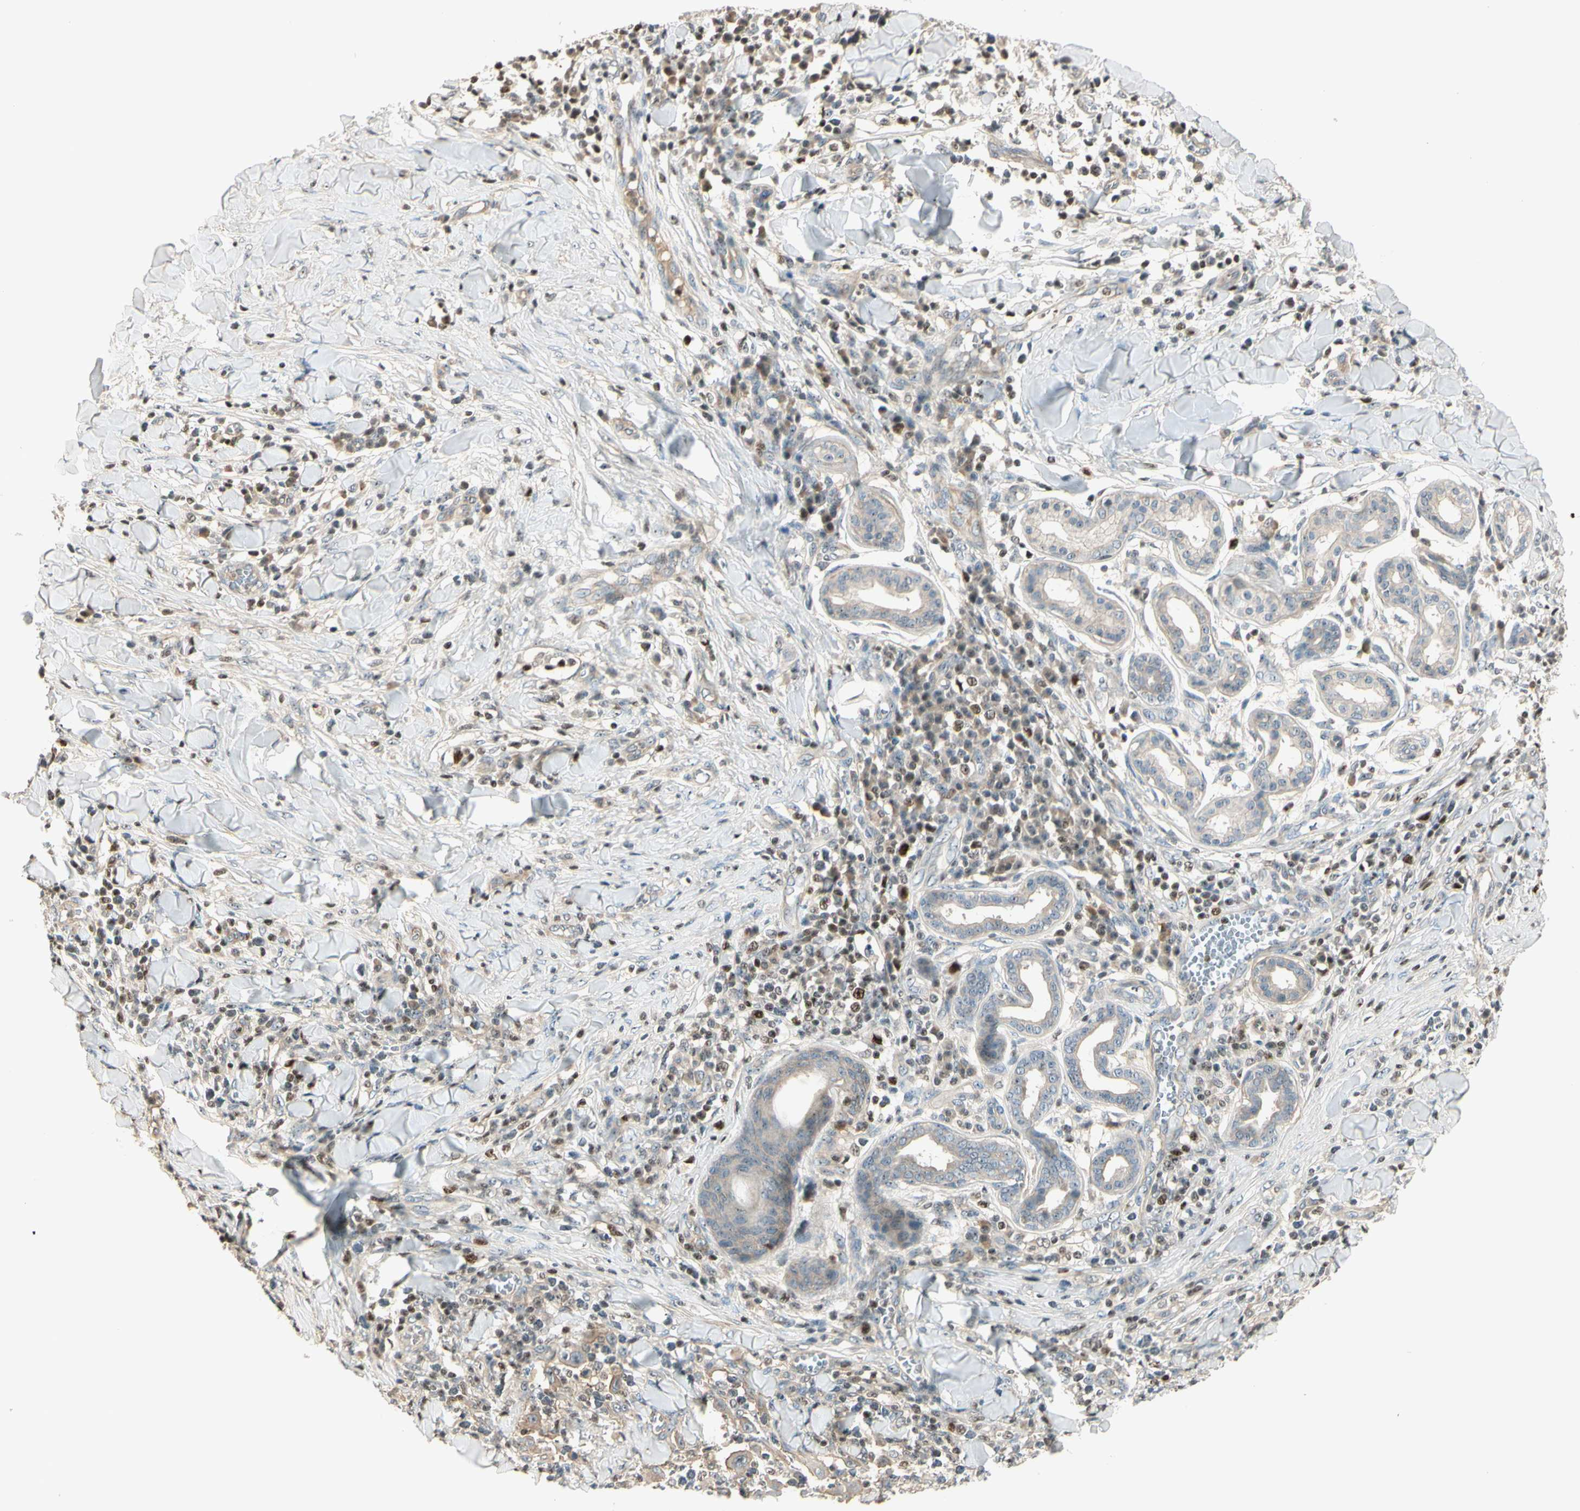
{"staining": {"intensity": "weak", "quantity": "25%-75%", "location": "cytoplasmic/membranous"}, "tissue": "skin cancer", "cell_type": "Tumor cells", "image_type": "cancer", "snomed": [{"axis": "morphology", "description": "Squamous cell carcinoma, NOS"}, {"axis": "topography", "description": "Skin"}], "caption": "Immunohistochemical staining of human skin squamous cell carcinoma displays weak cytoplasmic/membranous protein expression in approximately 25%-75% of tumor cells.", "gene": "NFYA", "patient": {"sex": "male", "age": 24}}